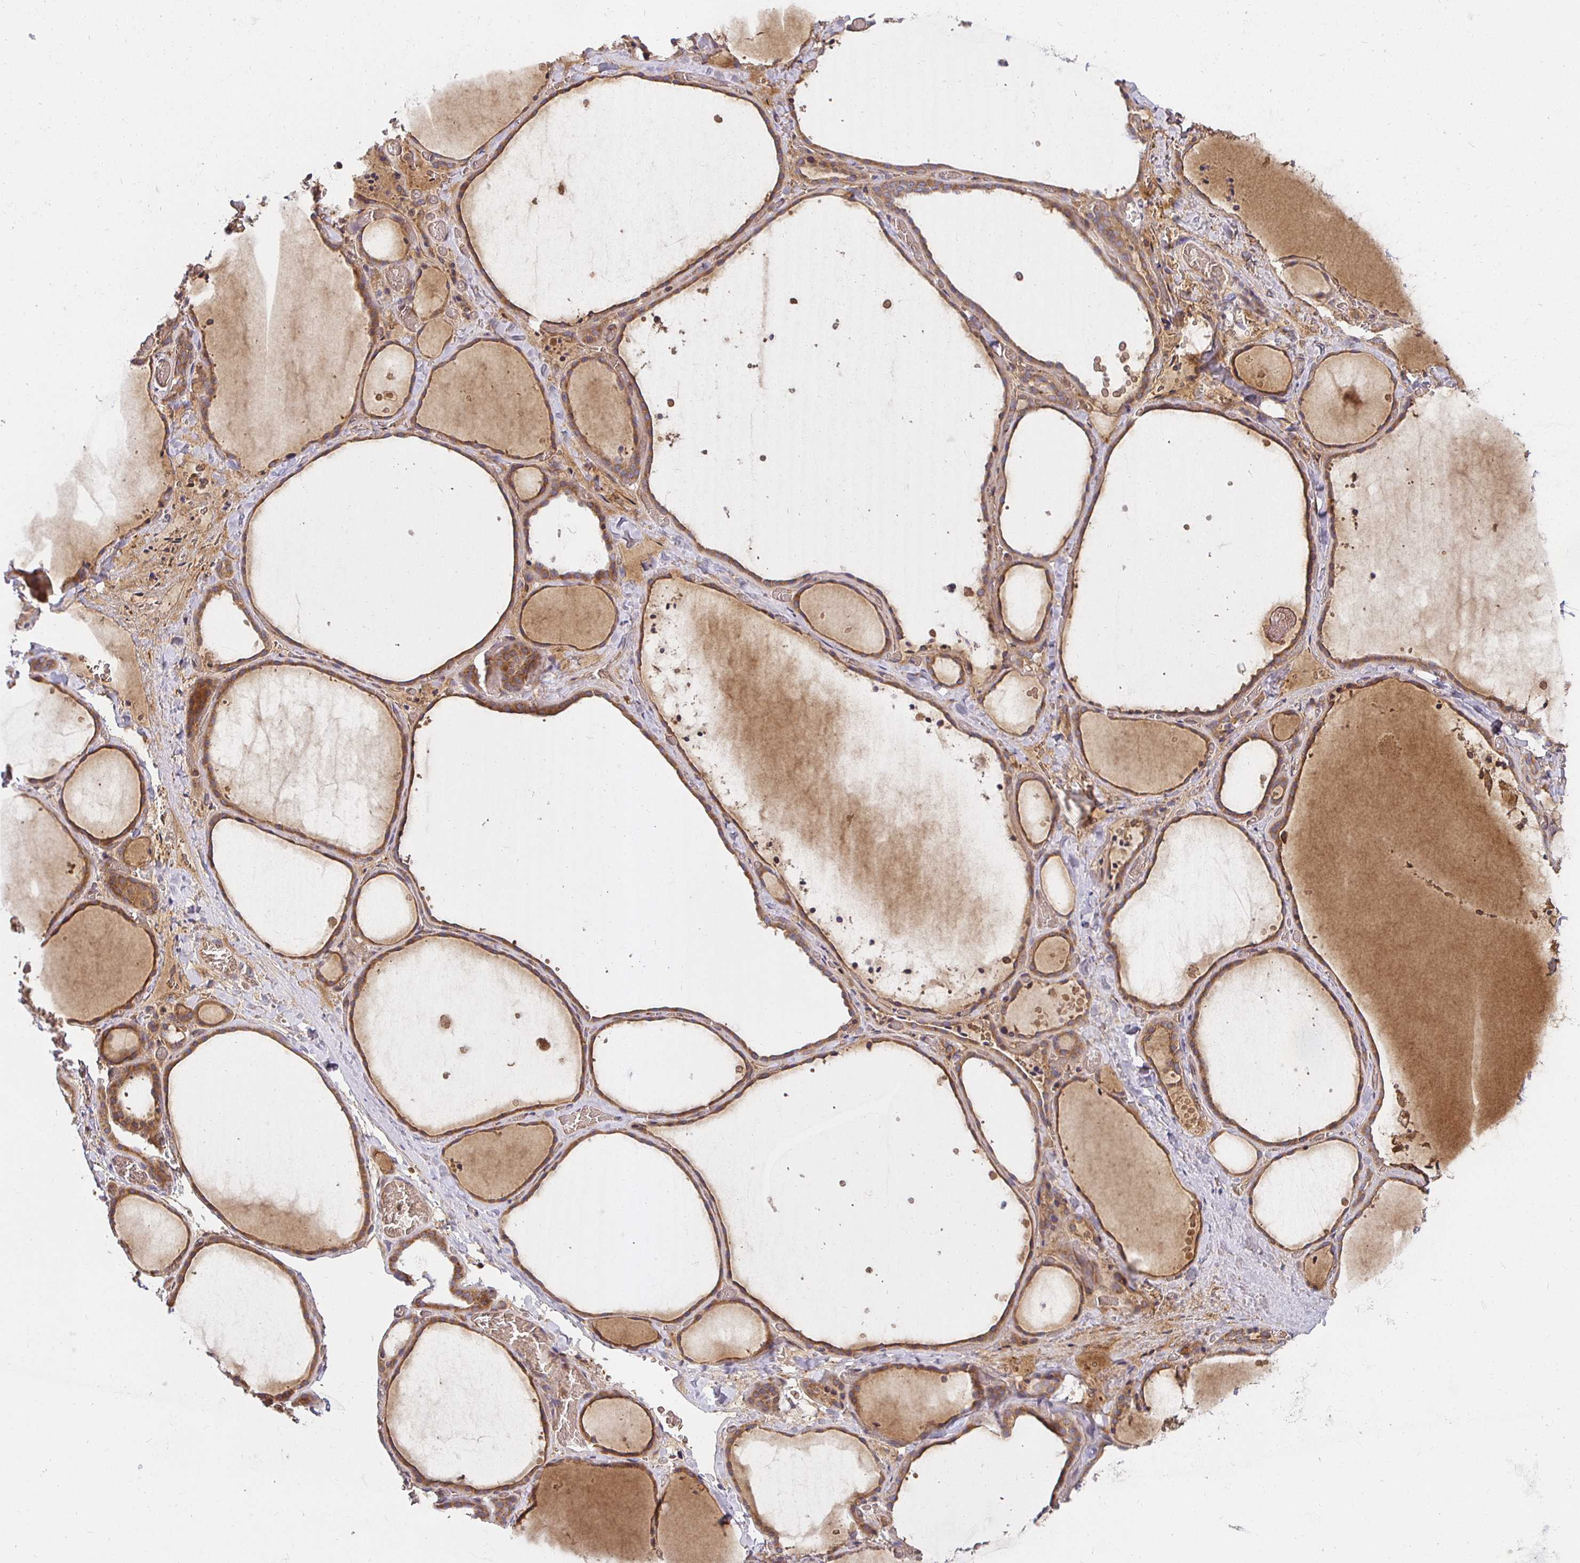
{"staining": {"intensity": "moderate", "quantity": ">75%", "location": "cytoplasmic/membranous"}, "tissue": "thyroid gland", "cell_type": "Glandular cells", "image_type": "normal", "snomed": [{"axis": "morphology", "description": "Normal tissue, NOS"}, {"axis": "topography", "description": "Thyroid gland"}], "caption": "IHC histopathology image of normal thyroid gland stained for a protein (brown), which demonstrates medium levels of moderate cytoplasmic/membranous positivity in about >75% of glandular cells.", "gene": "IRAK1", "patient": {"sex": "female", "age": 36}}